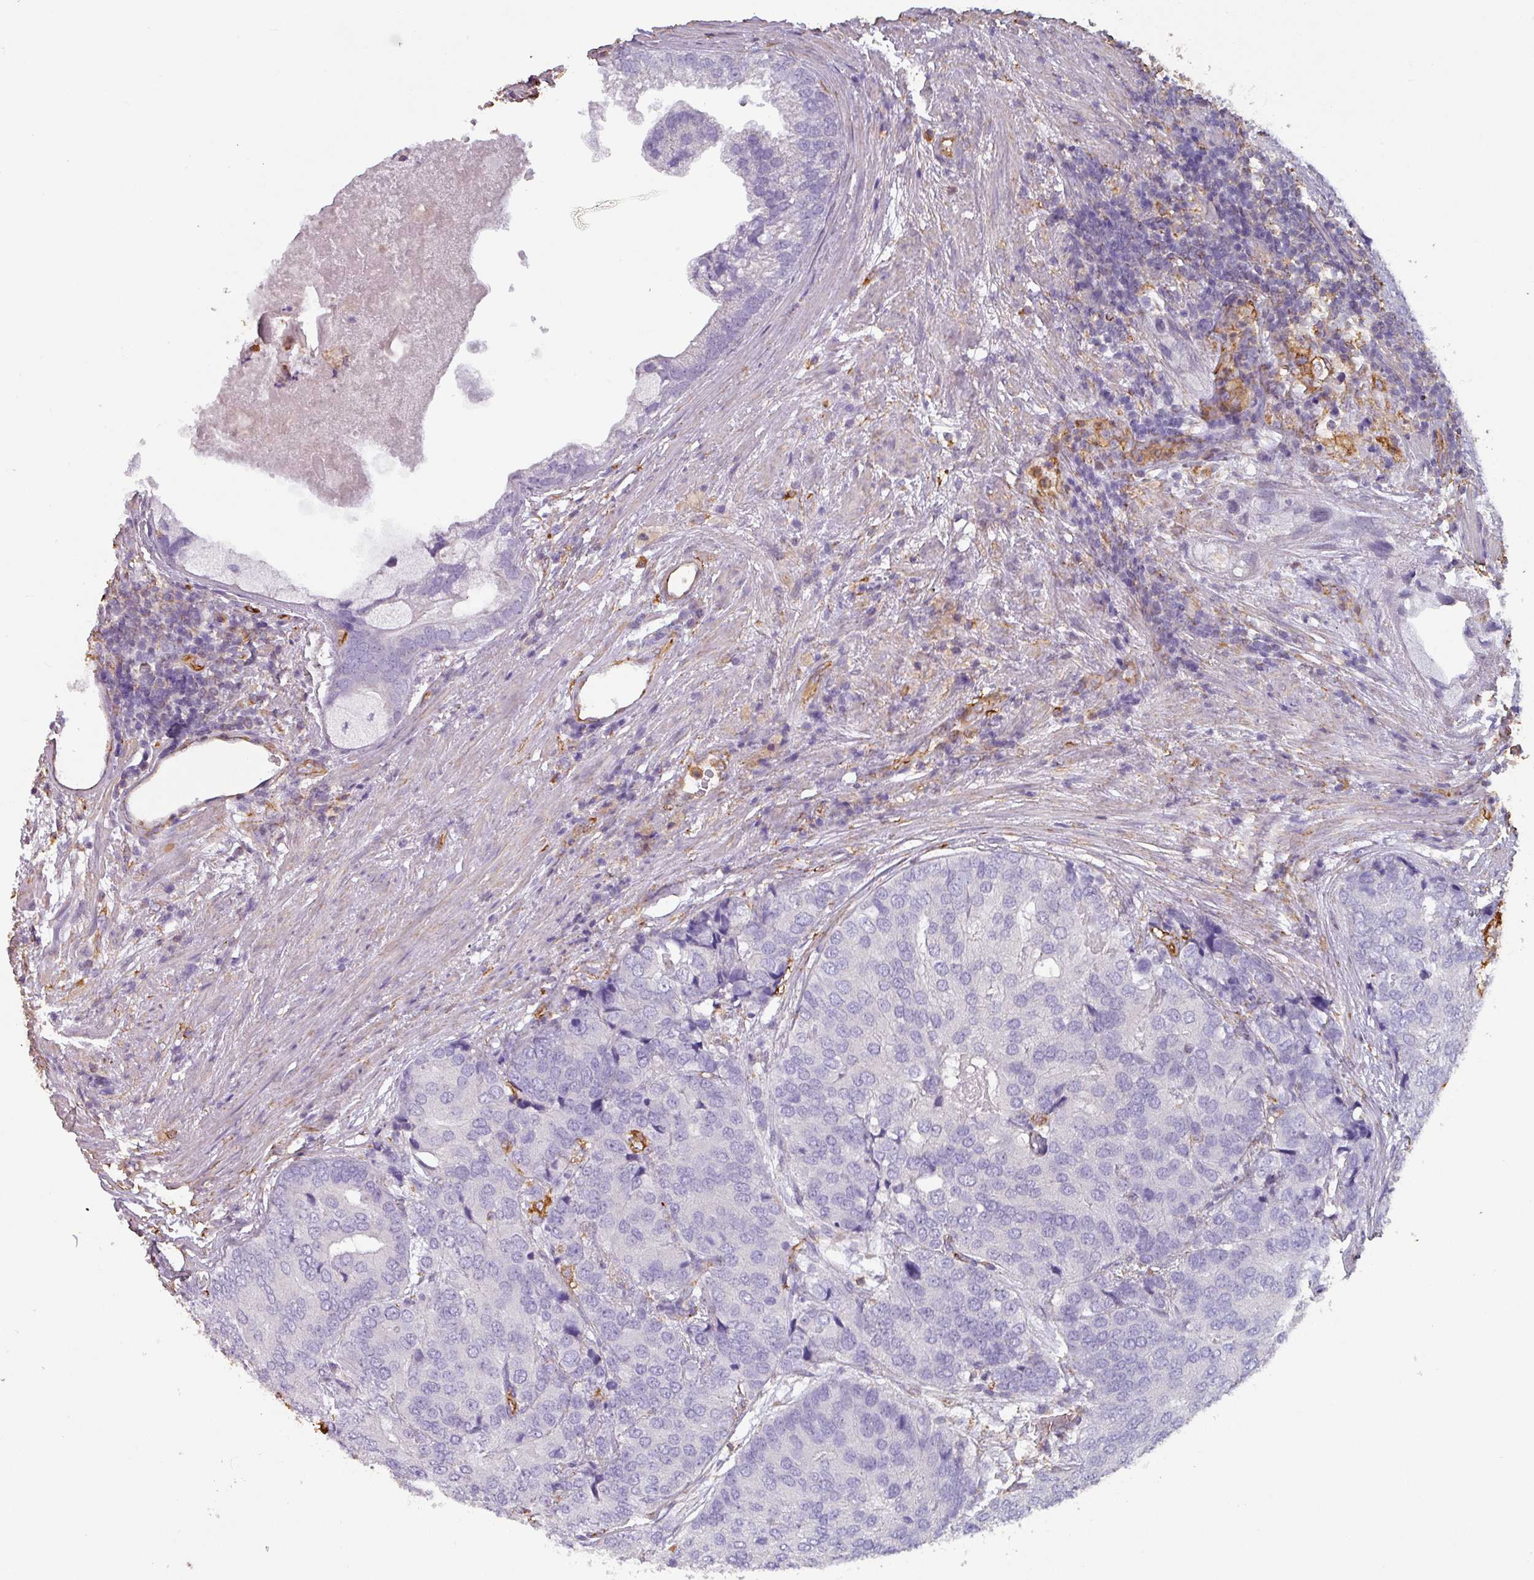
{"staining": {"intensity": "negative", "quantity": "none", "location": "none"}, "tissue": "prostate cancer", "cell_type": "Tumor cells", "image_type": "cancer", "snomed": [{"axis": "morphology", "description": "Adenocarcinoma, High grade"}, {"axis": "topography", "description": "Prostate"}], "caption": "An immunohistochemistry (IHC) photomicrograph of prostate cancer is shown. There is no staining in tumor cells of prostate cancer. (Brightfield microscopy of DAB immunohistochemistry (IHC) at high magnification).", "gene": "ZNF280C", "patient": {"sex": "male", "age": 62}}